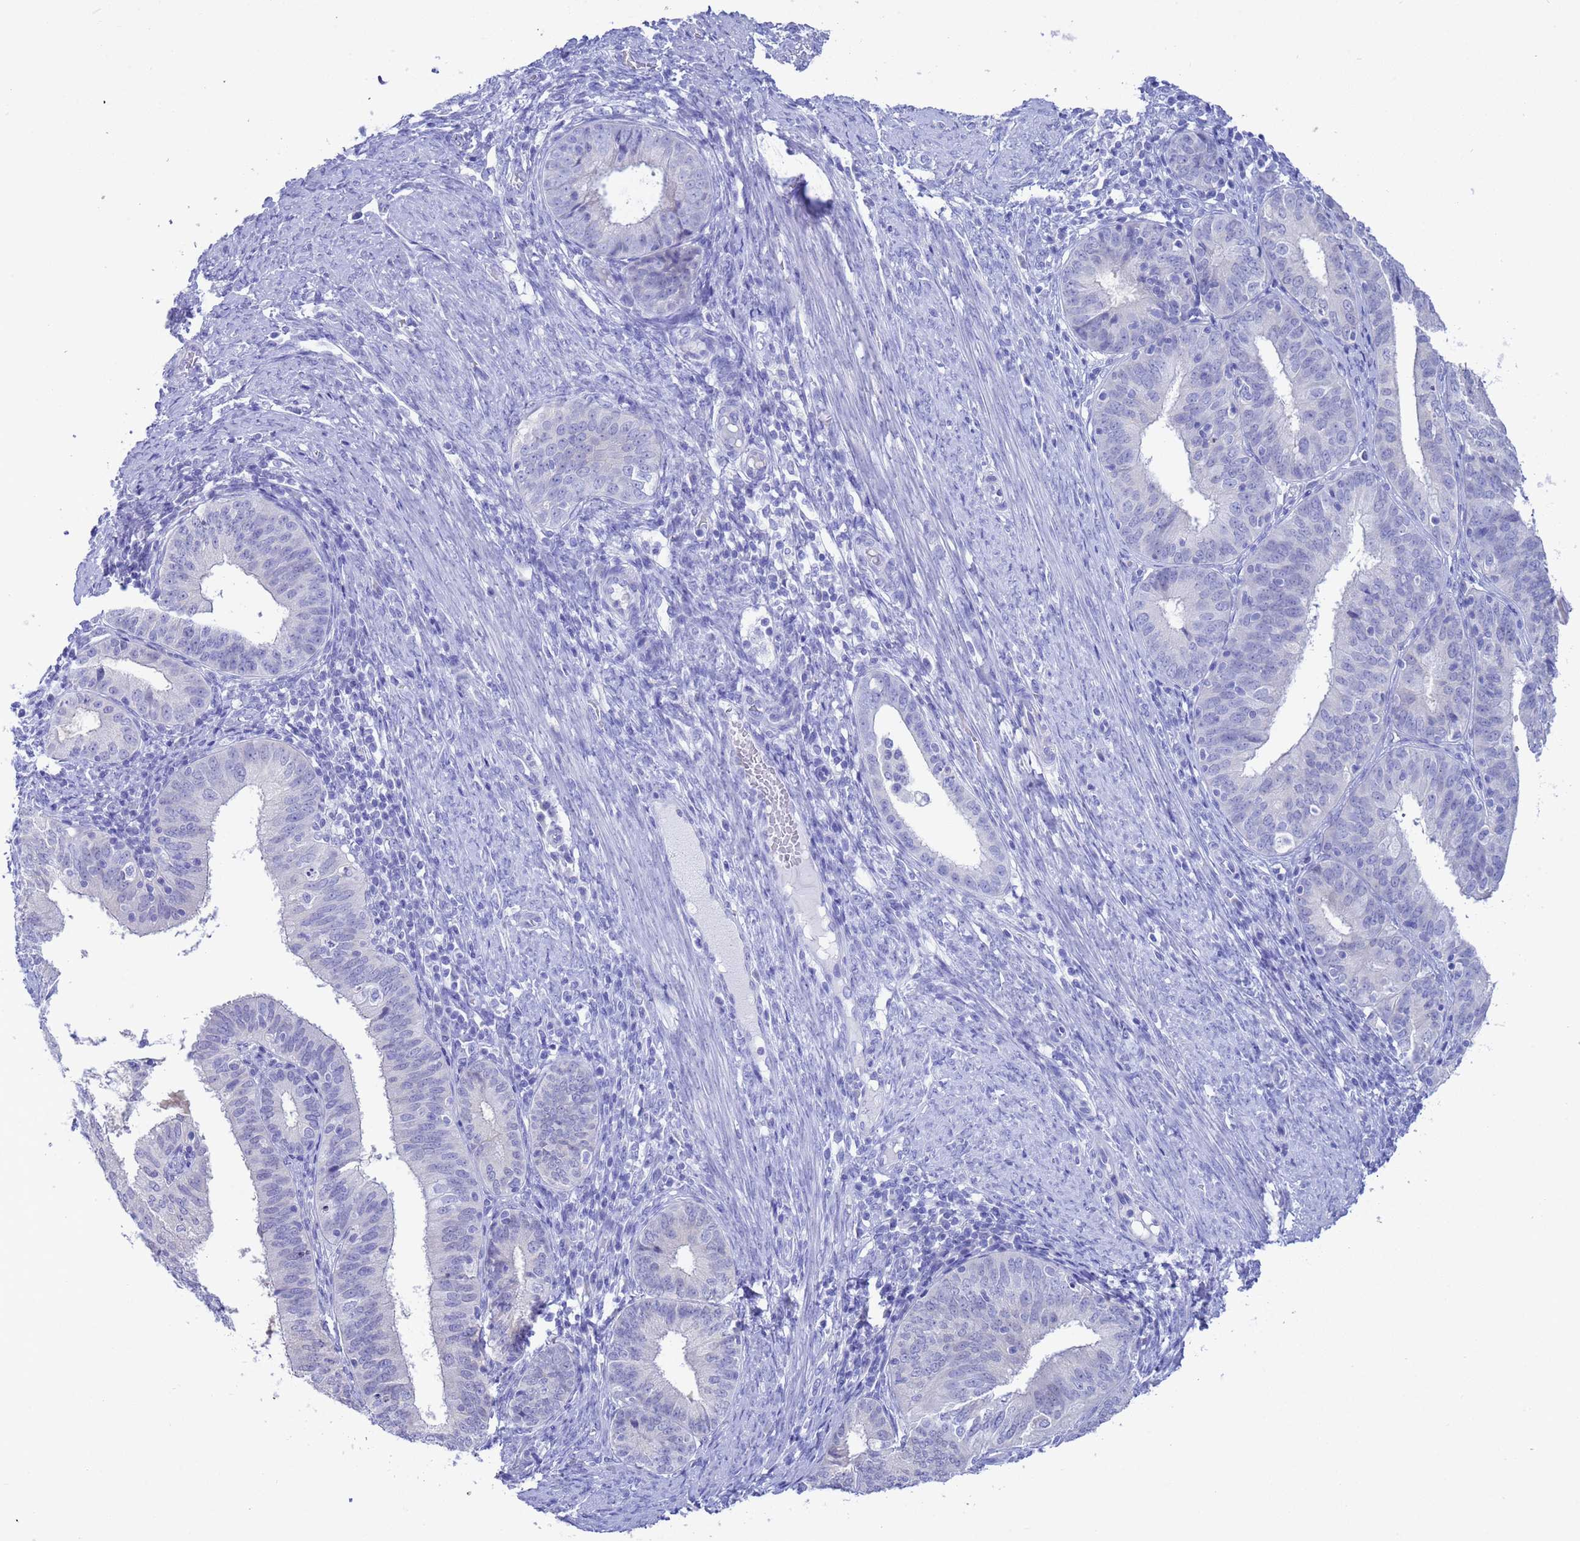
{"staining": {"intensity": "negative", "quantity": "none", "location": "none"}, "tissue": "endometrial cancer", "cell_type": "Tumor cells", "image_type": "cancer", "snomed": [{"axis": "morphology", "description": "Adenocarcinoma, NOS"}, {"axis": "topography", "description": "Endometrium"}], "caption": "Image shows no significant protein expression in tumor cells of endometrial cancer (adenocarcinoma). Nuclei are stained in blue.", "gene": "GSTM1", "patient": {"sex": "female", "age": 51}}